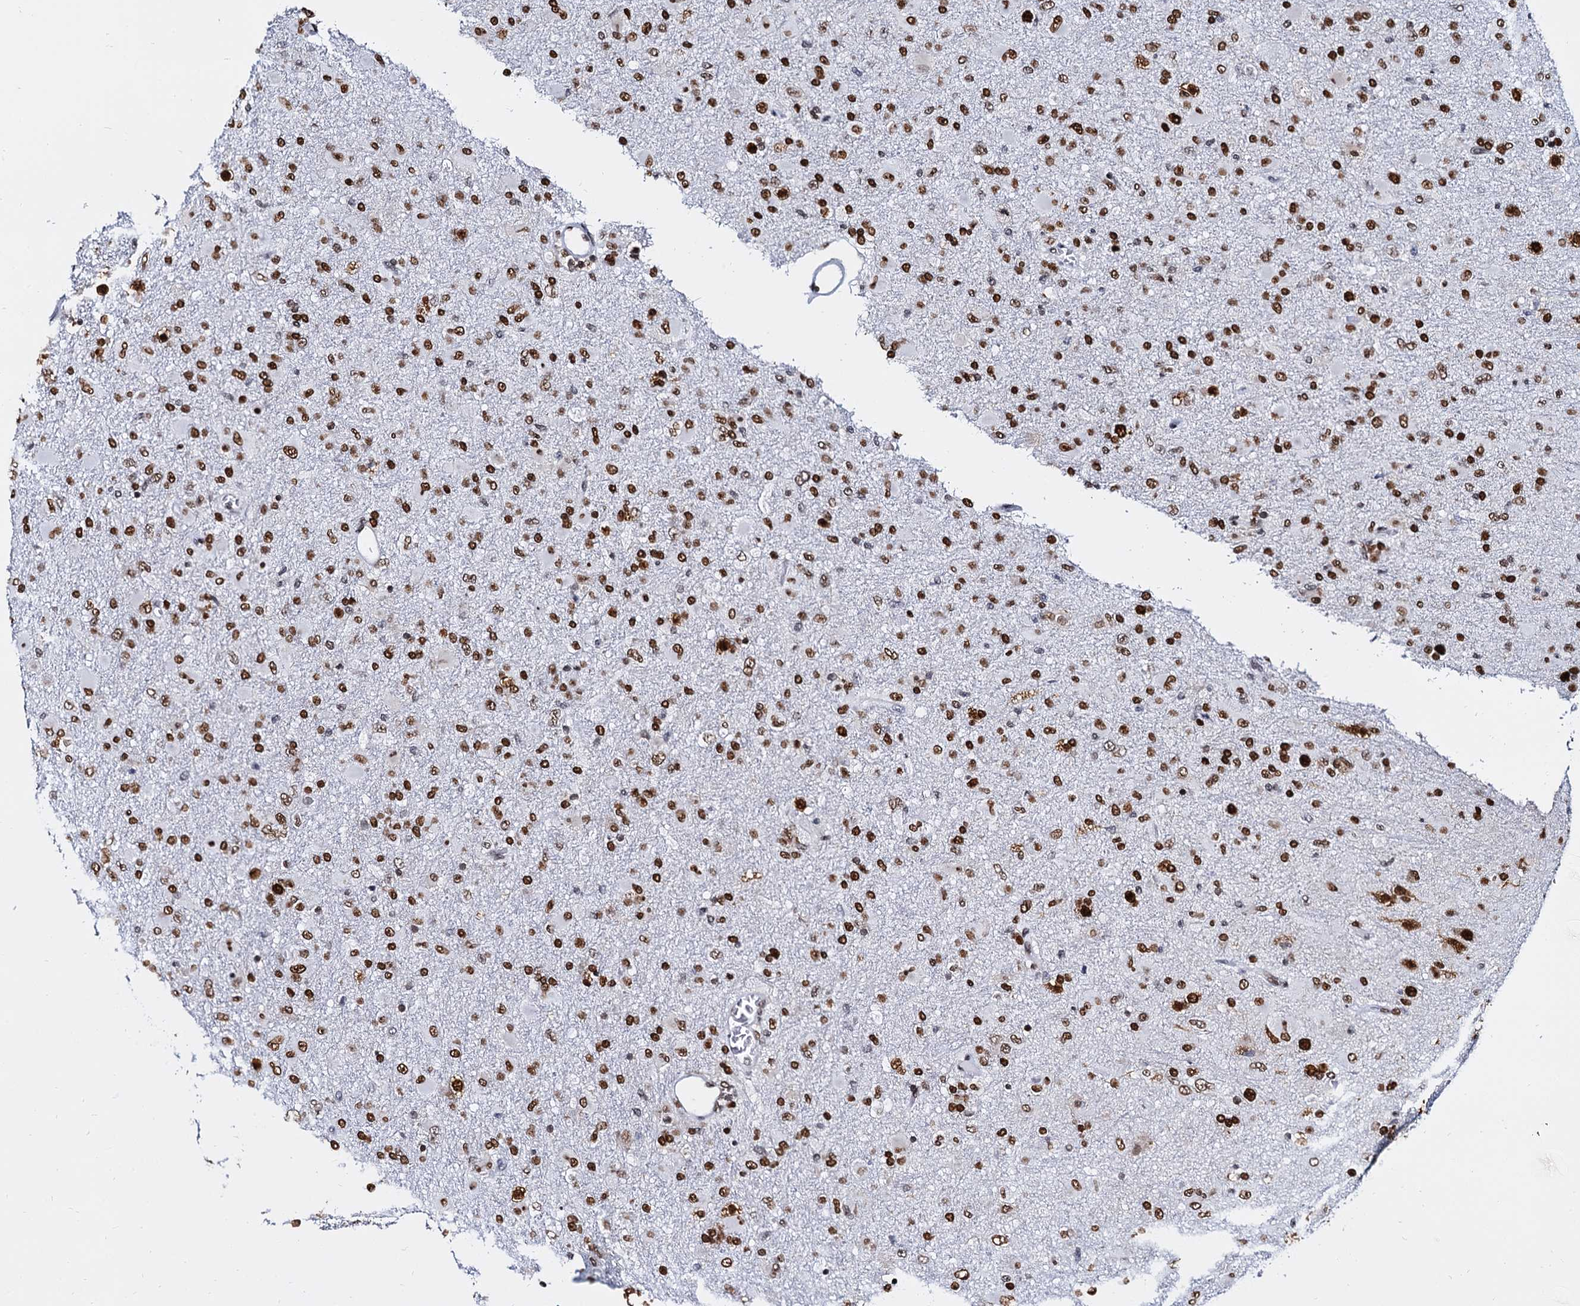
{"staining": {"intensity": "strong", "quantity": ">75%", "location": "nuclear"}, "tissue": "glioma", "cell_type": "Tumor cells", "image_type": "cancer", "snomed": [{"axis": "morphology", "description": "Glioma, malignant, Low grade"}, {"axis": "topography", "description": "Brain"}], "caption": "IHC (DAB (3,3'-diaminobenzidine)) staining of human glioma displays strong nuclear protein staining in about >75% of tumor cells. The staining is performed using DAB brown chromogen to label protein expression. The nuclei are counter-stained blue using hematoxylin.", "gene": "CMAS", "patient": {"sex": "male", "age": 65}}